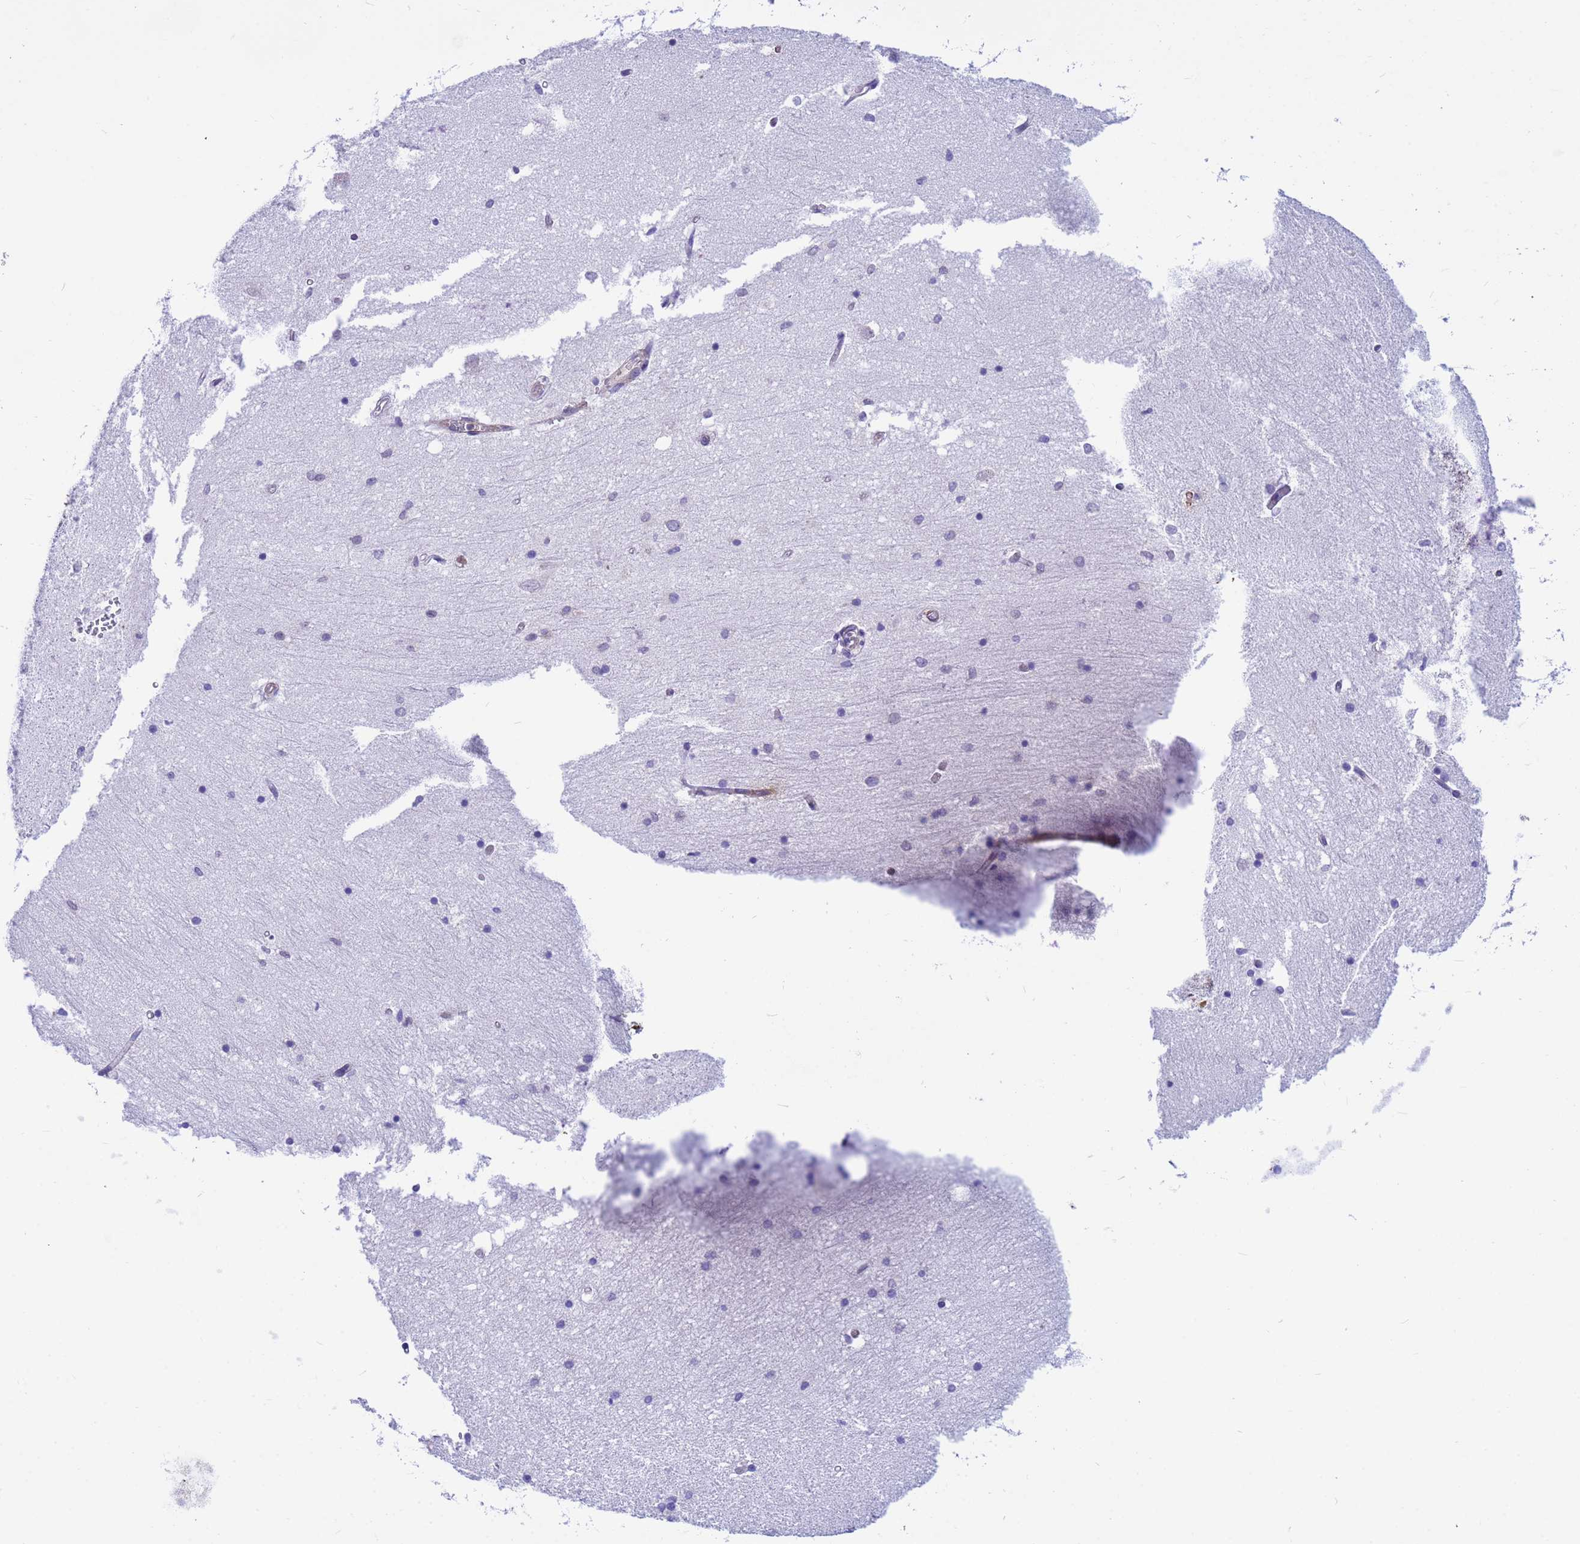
{"staining": {"intensity": "negative", "quantity": "none", "location": "none"}, "tissue": "hippocampus", "cell_type": "Glial cells", "image_type": "normal", "snomed": [{"axis": "morphology", "description": "Normal tissue, NOS"}, {"axis": "topography", "description": "Hippocampus"}], "caption": "A histopathology image of human hippocampus is negative for staining in glial cells. Brightfield microscopy of immunohistochemistry stained with DAB (3,3'-diaminobenzidine) (brown) and hematoxylin (blue), captured at high magnification.", "gene": "ORM1", "patient": {"sex": "male", "age": 45}}